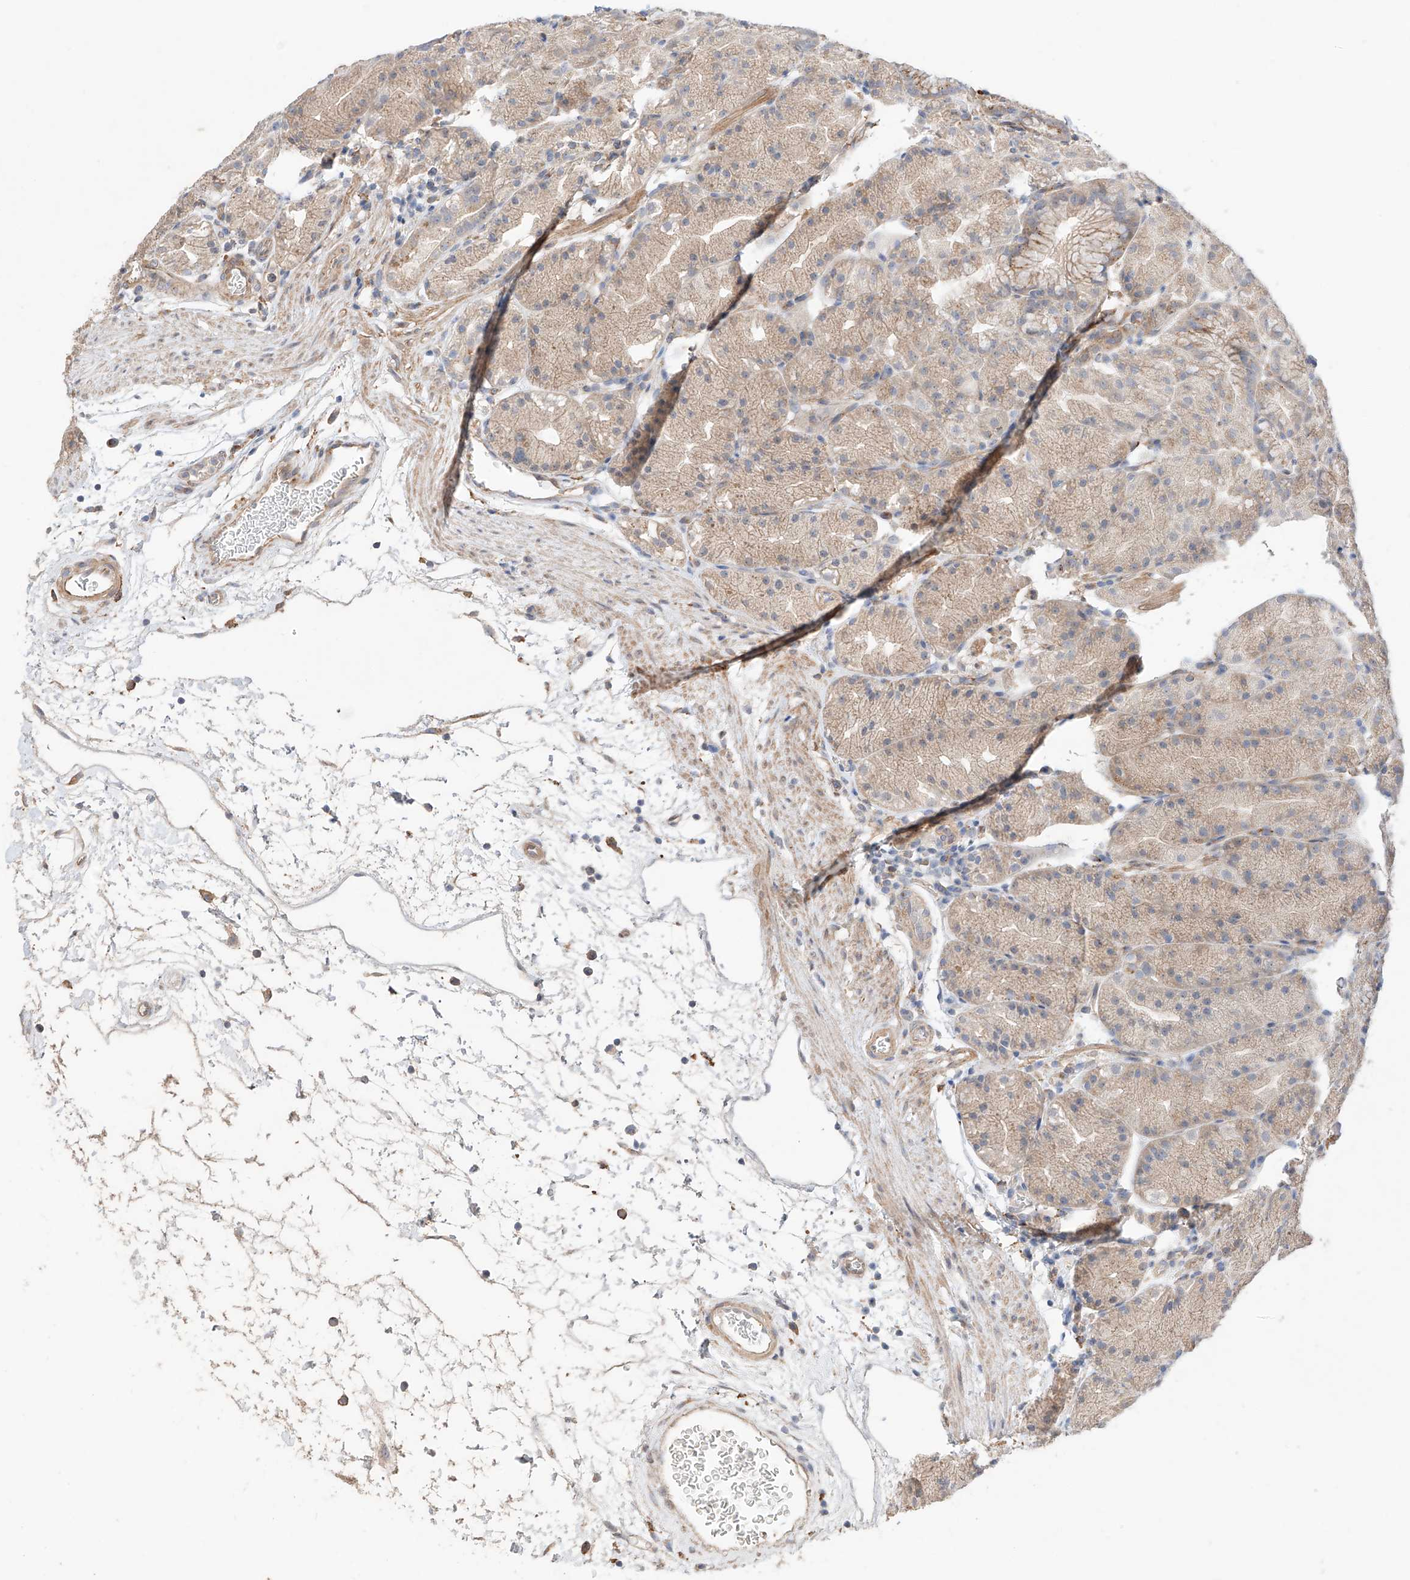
{"staining": {"intensity": "weak", "quantity": ">75%", "location": "cytoplasmic/membranous"}, "tissue": "stomach", "cell_type": "Glandular cells", "image_type": "normal", "snomed": [{"axis": "morphology", "description": "Normal tissue, NOS"}, {"axis": "topography", "description": "Stomach, upper"}], "caption": "Protein expression analysis of normal human stomach reveals weak cytoplasmic/membranous staining in approximately >75% of glandular cells. The protein is stained brown, and the nuclei are stained in blue (DAB (3,3'-diaminobenzidine) IHC with brightfield microscopy, high magnification).", "gene": "MOSPD1", "patient": {"sex": "male", "age": 48}}